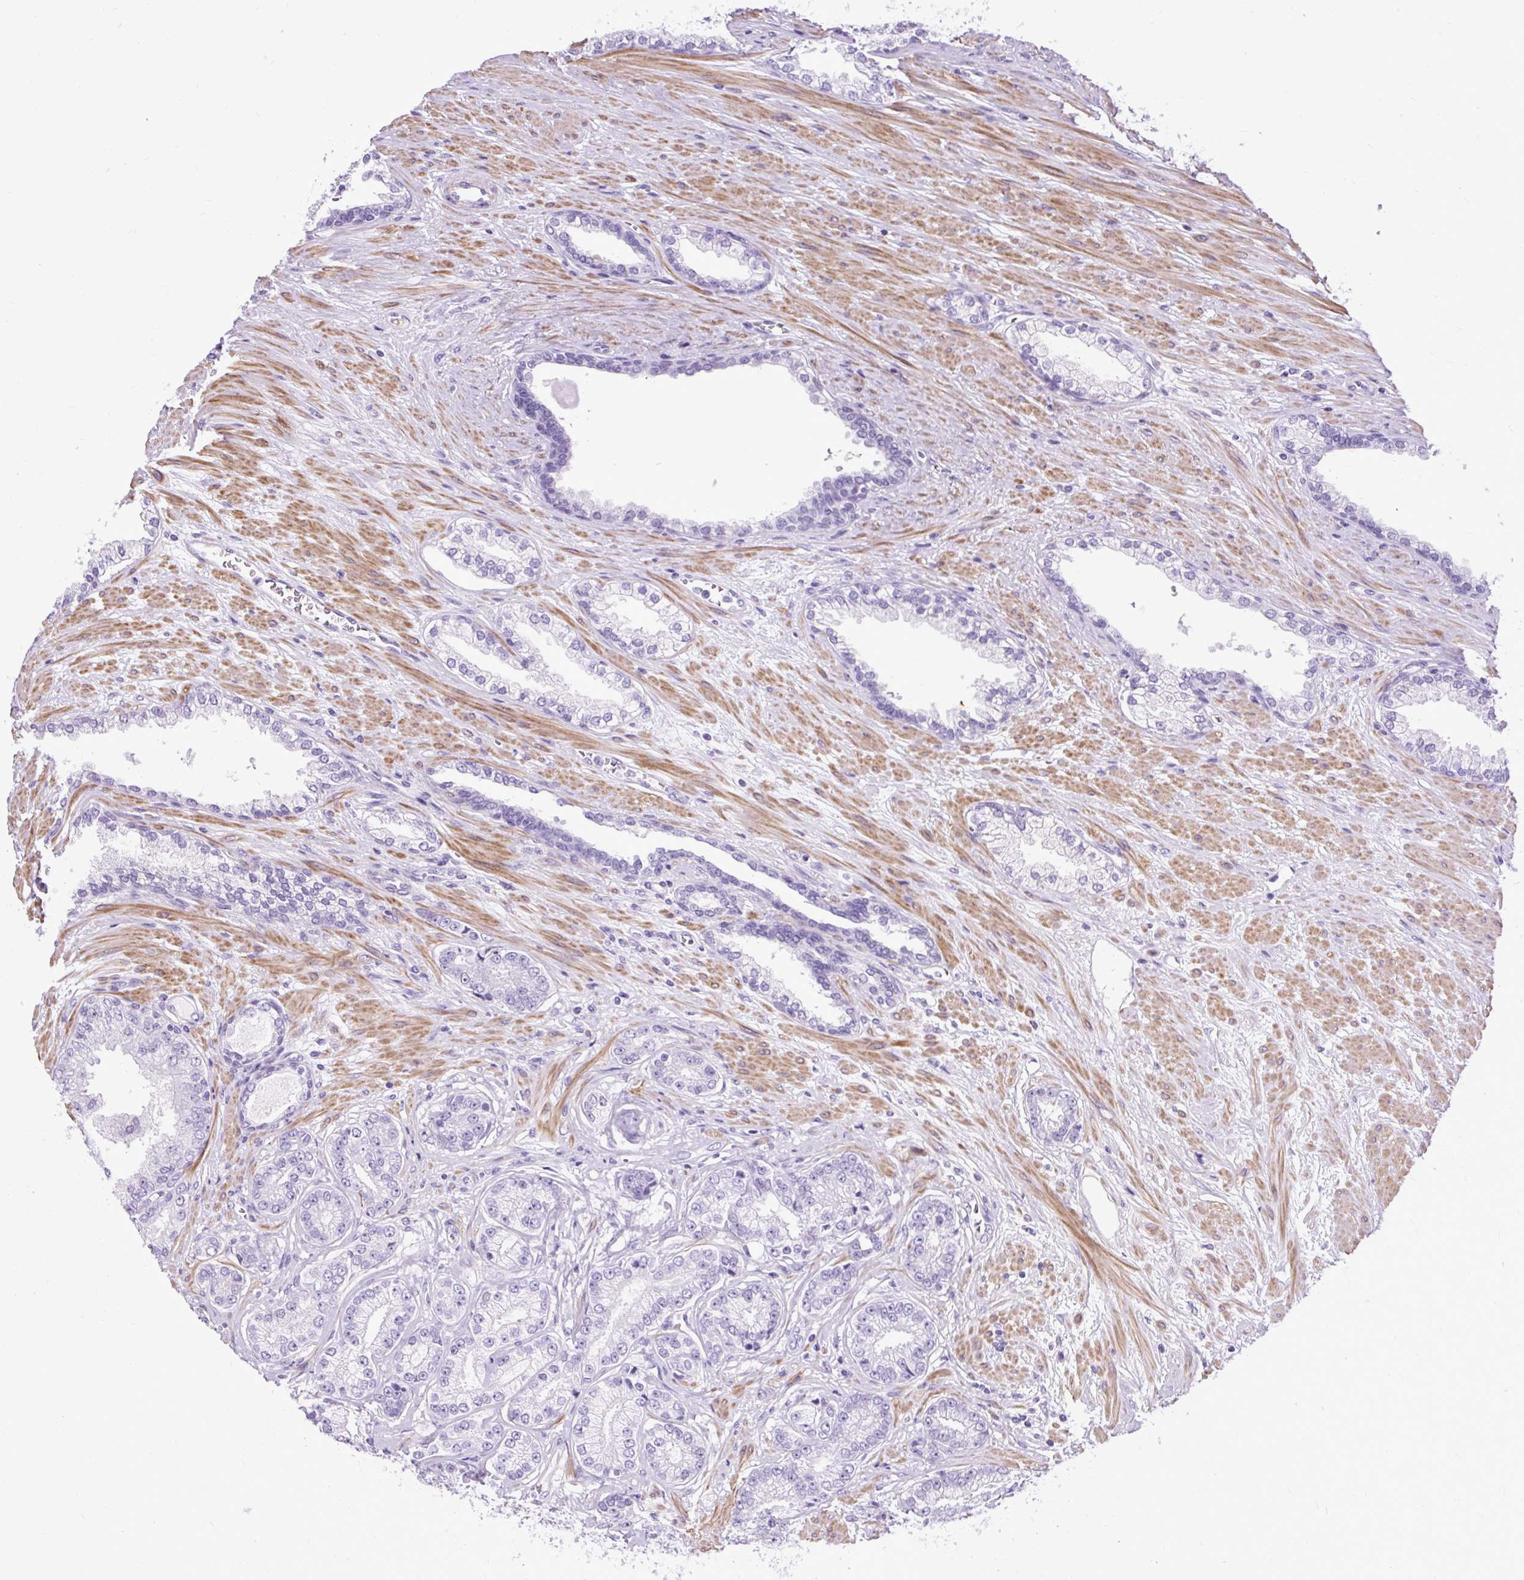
{"staining": {"intensity": "negative", "quantity": "none", "location": "none"}, "tissue": "prostate cancer", "cell_type": "Tumor cells", "image_type": "cancer", "snomed": [{"axis": "morphology", "description": "Adenocarcinoma, Low grade"}, {"axis": "topography", "description": "Prostate"}], "caption": "This is an IHC image of adenocarcinoma (low-grade) (prostate). There is no expression in tumor cells.", "gene": "DPP6", "patient": {"sex": "male", "age": 61}}